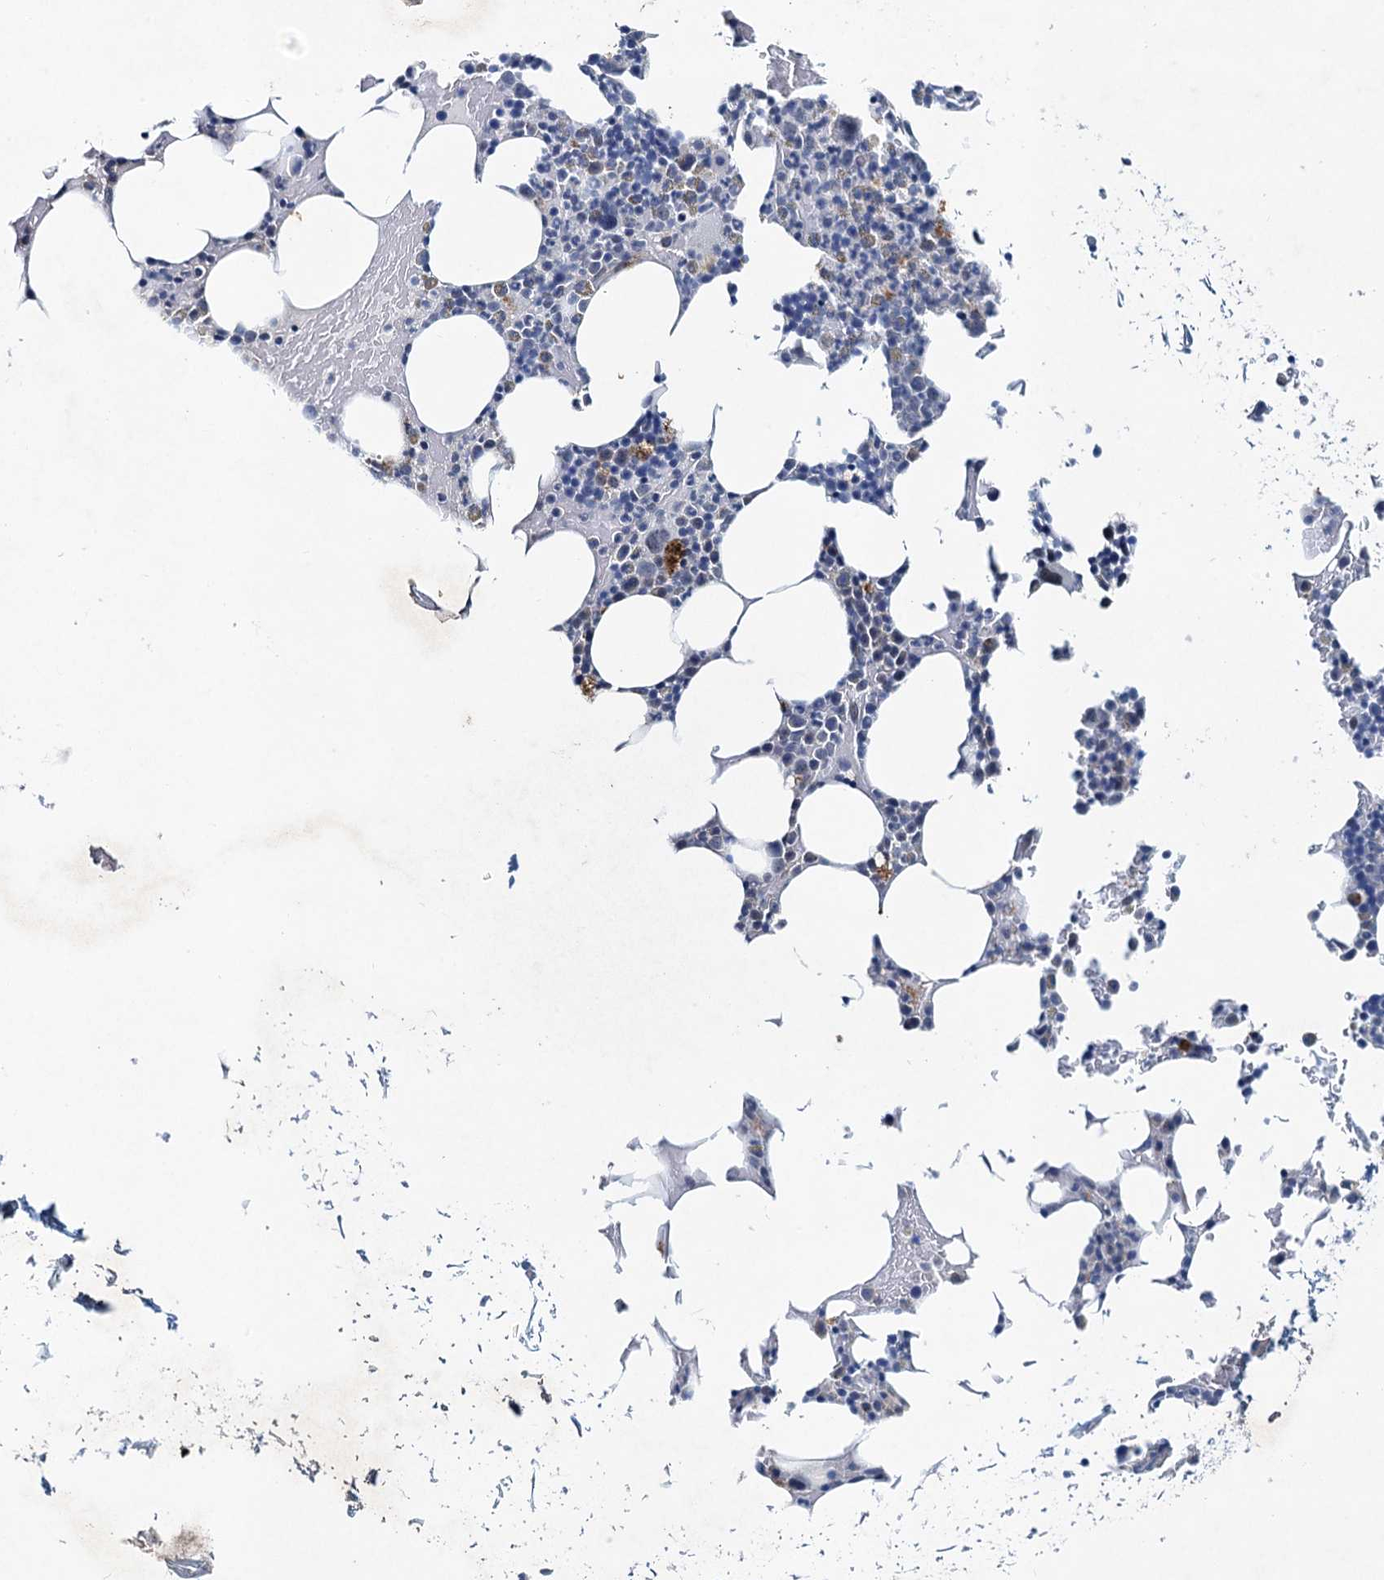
{"staining": {"intensity": "negative", "quantity": "none", "location": "none"}, "tissue": "bone marrow", "cell_type": "Hematopoietic cells", "image_type": "normal", "snomed": [{"axis": "morphology", "description": "Normal tissue, NOS"}, {"axis": "topography", "description": "Bone marrow"}], "caption": "A high-resolution micrograph shows immunohistochemistry (IHC) staining of benign bone marrow, which shows no significant positivity in hematopoietic cells.", "gene": "ENSG00000230707", "patient": {"sex": "male", "age": 78}}